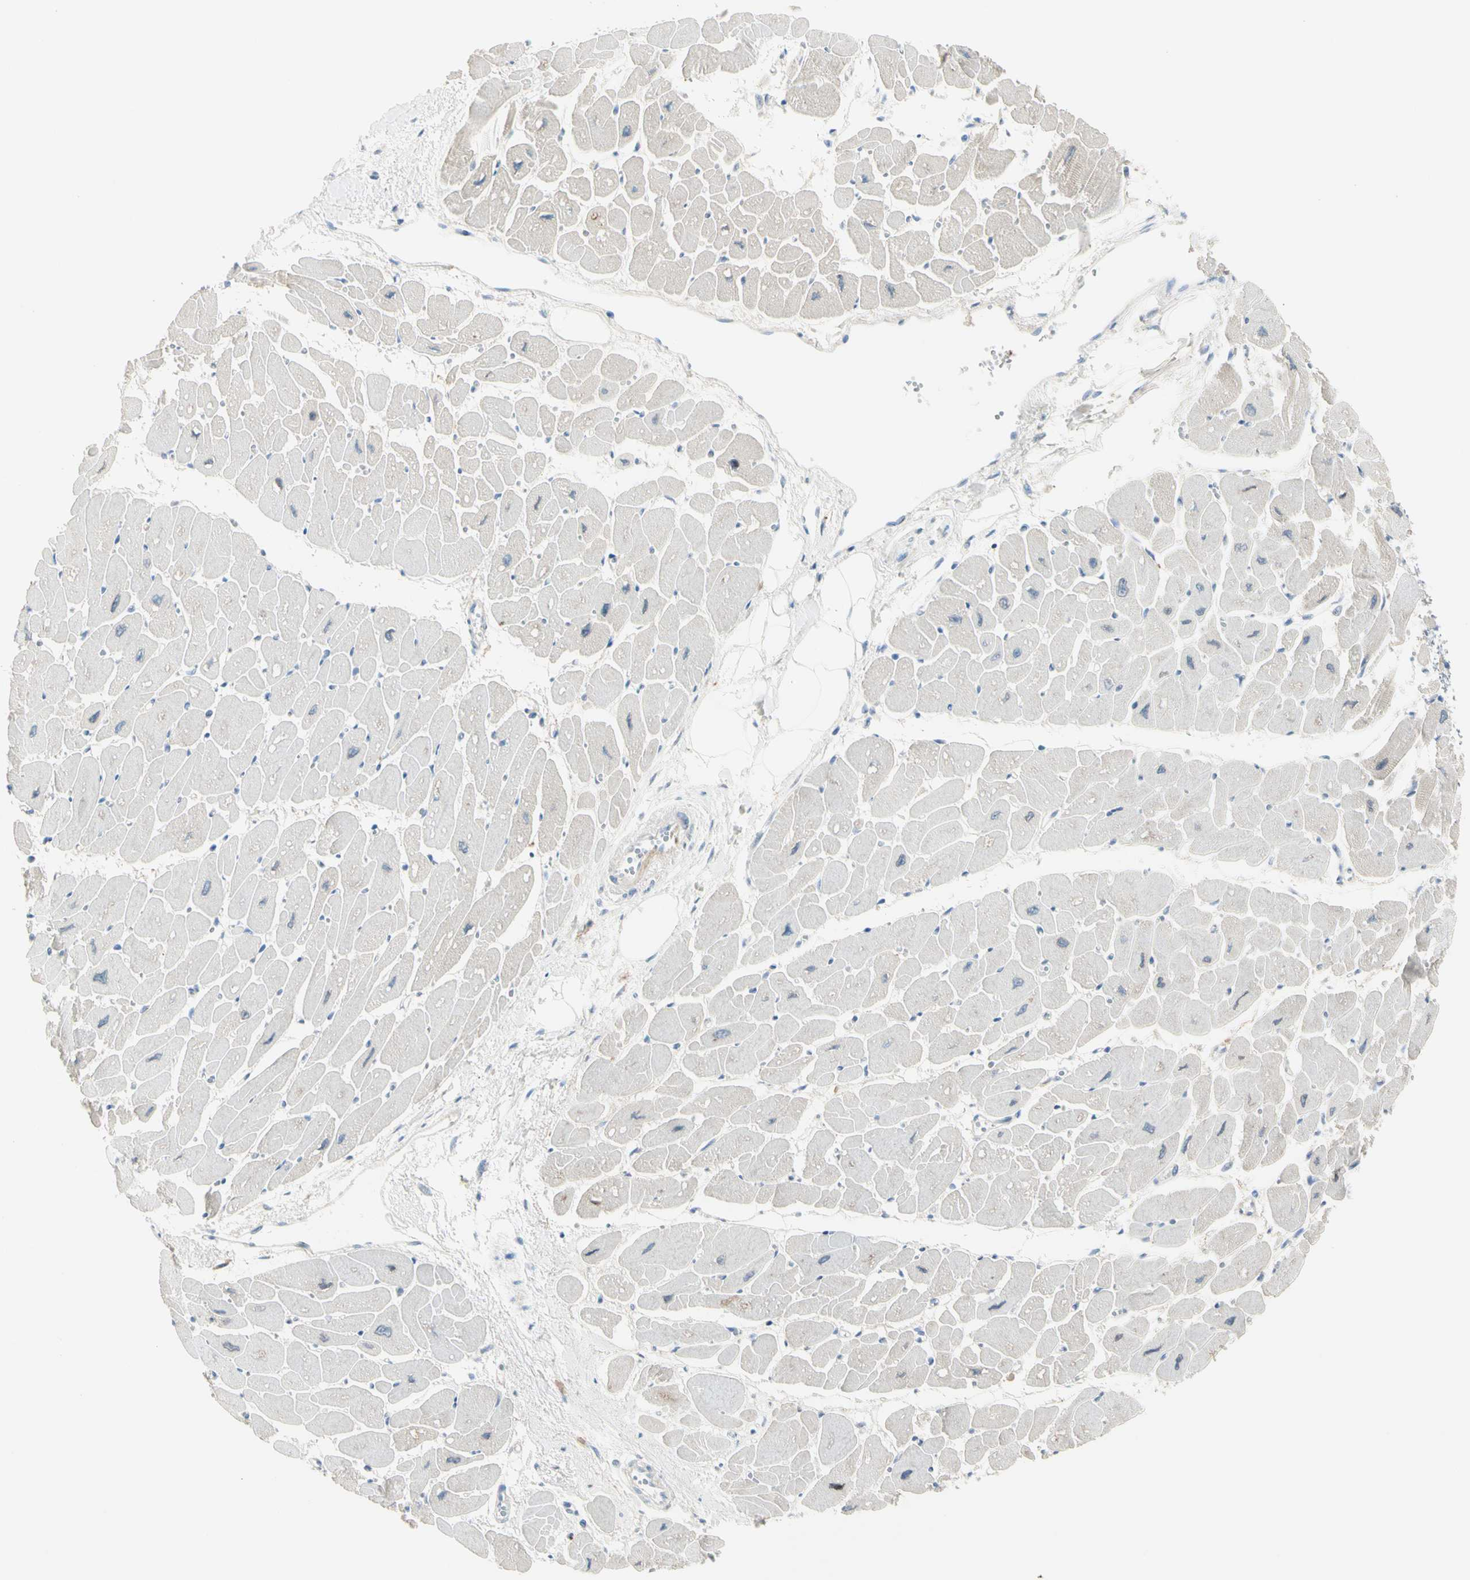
{"staining": {"intensity": "negative", "quantity": "none", "location": "none"}, "tissue": "heart muscle", "cell_type": "Cardiomyocytes", "image_type": "normal", "snomed": [{"axis": "morphology", "description": "Normal tissue, NOS"}, {"axis": "topography", "description": "Heart"}], "caption": "Cardiomyocytes show no significant staining in benign heart muscle. (Brightfield microscopy of DAB immunohistochemistry (IHC) at high magnification).", "gene": "SERPIND1", "patient": {"sex": "female", "age": 54}}